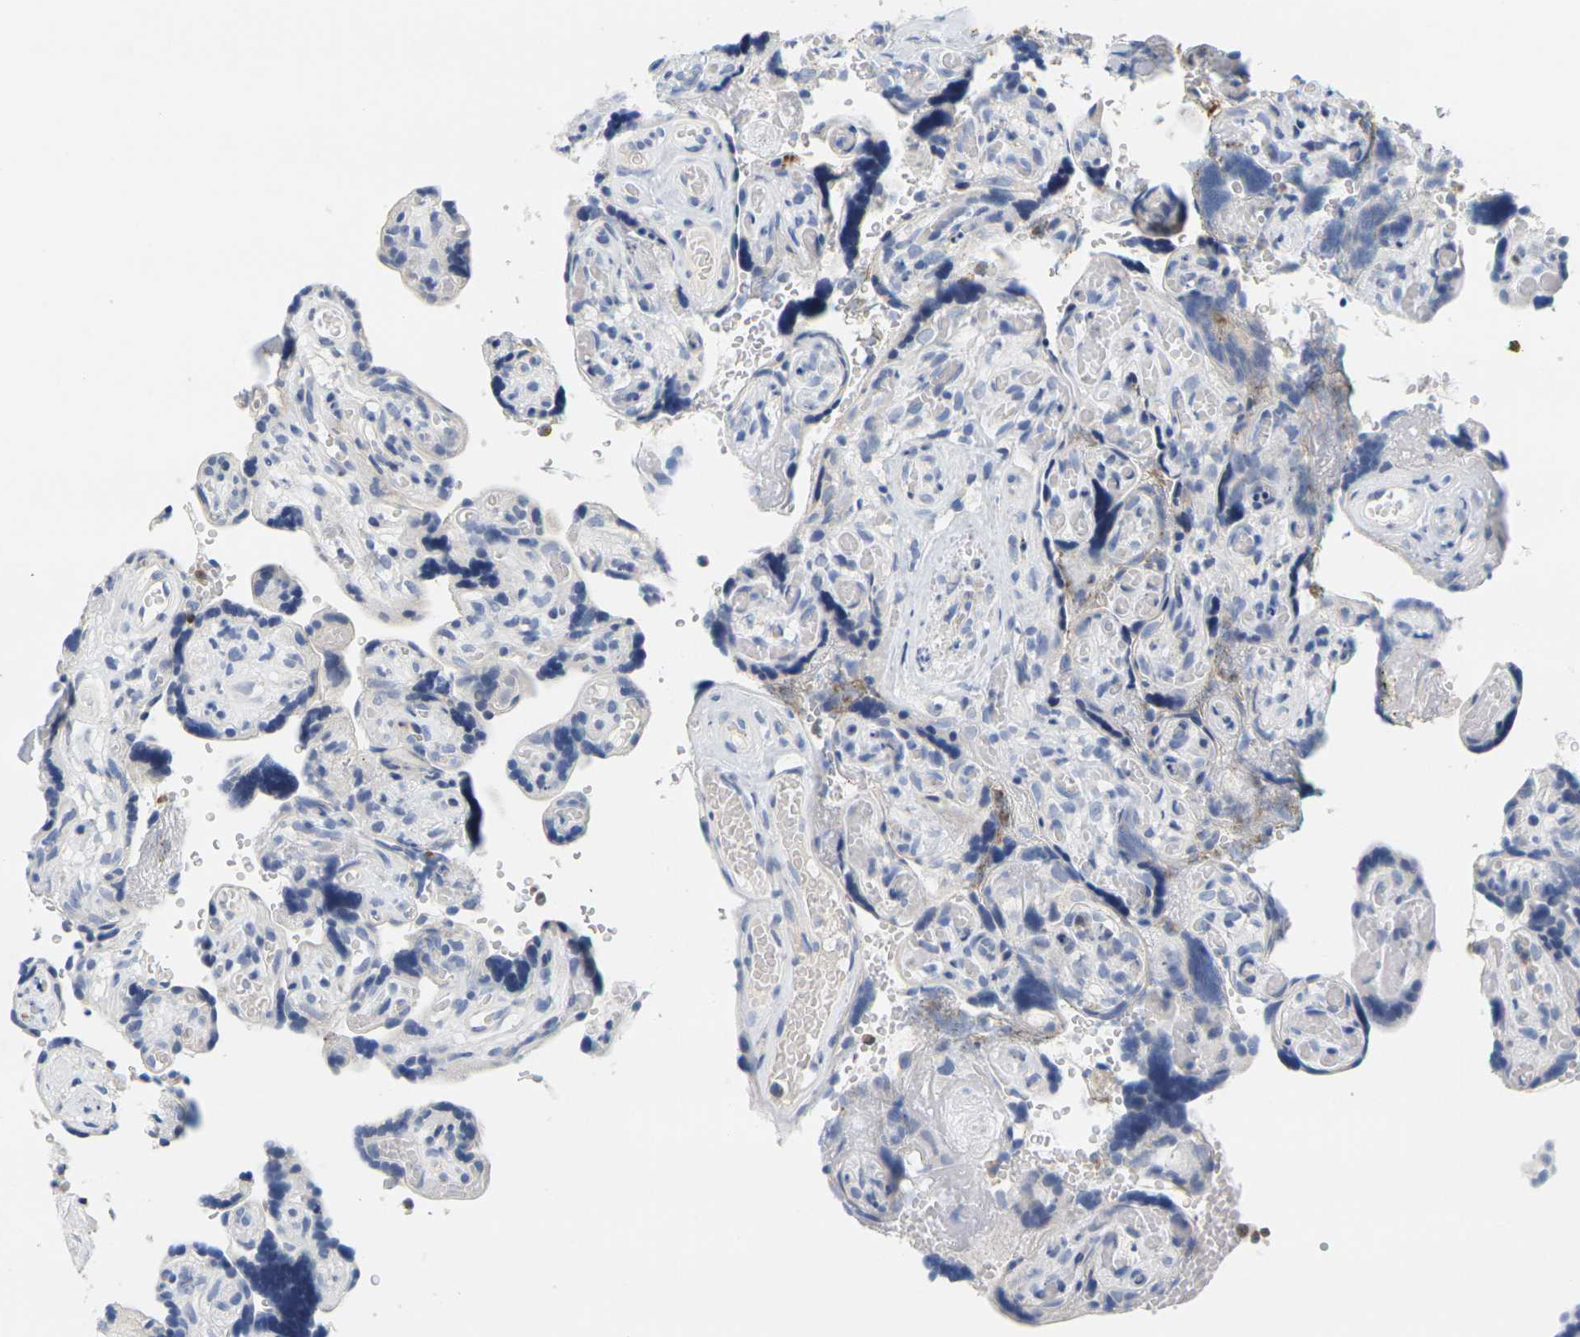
{"staining": {"intensity": "negative", "quantity": "none", "location": "none"}, "tissue": "placenta", "cell_type": "Decidual cells", "image_type": "normal", "snomed": [{"axis": "morphology", "description": "Normal tissue, NOS"}, {"axis": "topography", "description": "Placenta"}], "caption": "The photomicrograph reveals no staining of decidual cells in benign placenta.", "gene": "KLK5", "patient": {"sex": "female", "age": 30}}